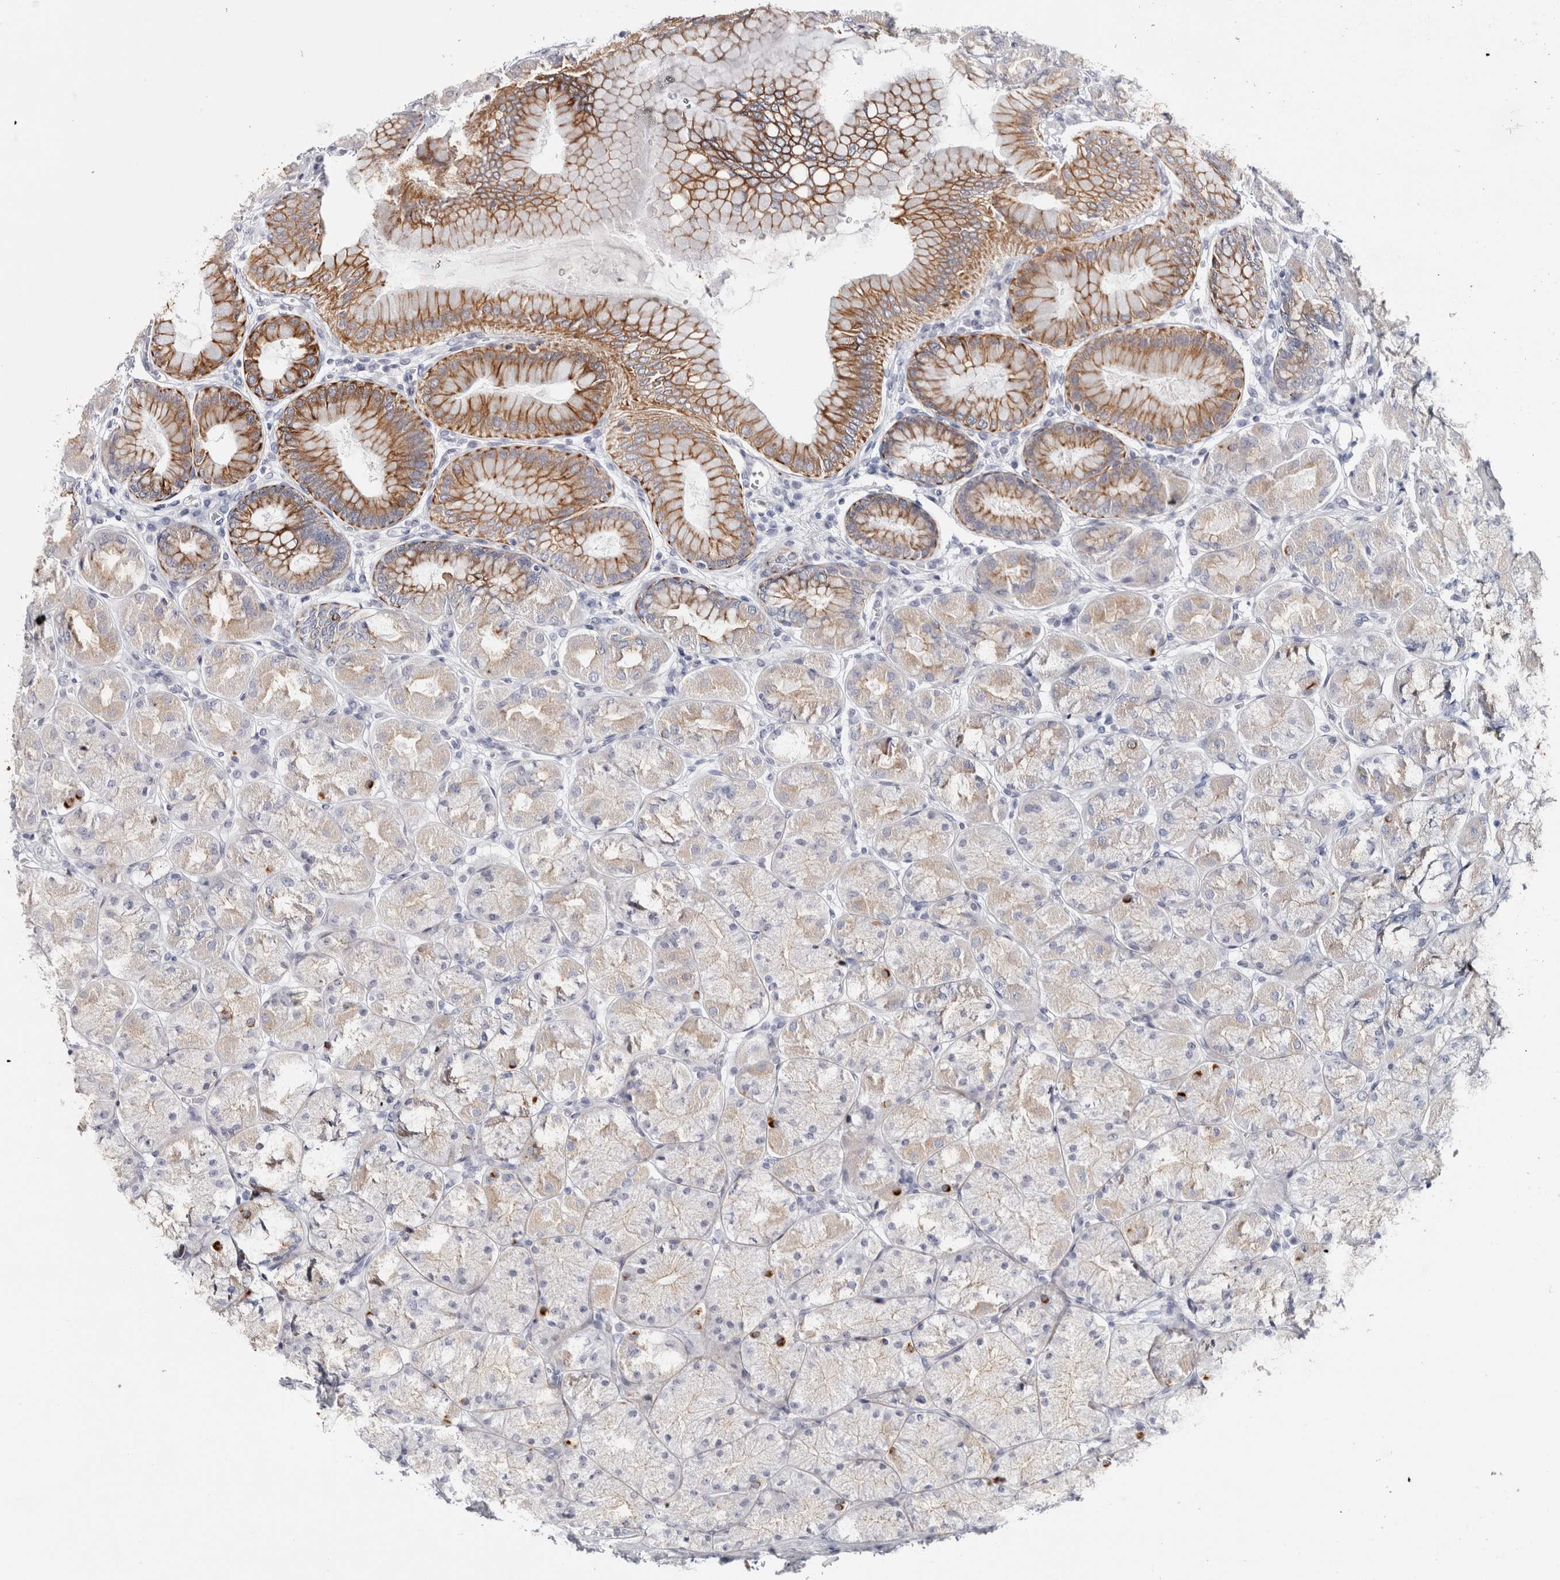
{"staining": {"intensity": "moderate", "quantity": "25%-75%", "location": "cytoplasmic/membranous"}, "tissue": "stomach", "cell_type": "Glandular cells", "image_type": "normal", "snomed": [{"axis": "morphology", "description": "Normal tissue, NOS"}, {"axis": "topography", "description": "Stomach, upper"}], "caption": "Benign stomach shows moderate cytoplasmic/membranous positivity in approximately 25%-75% of glandular cells (IHC, brightfield microscopy, high magnification)..", "gene": "RPH3AL", "patient": {"sex": "female", "age": 56}}